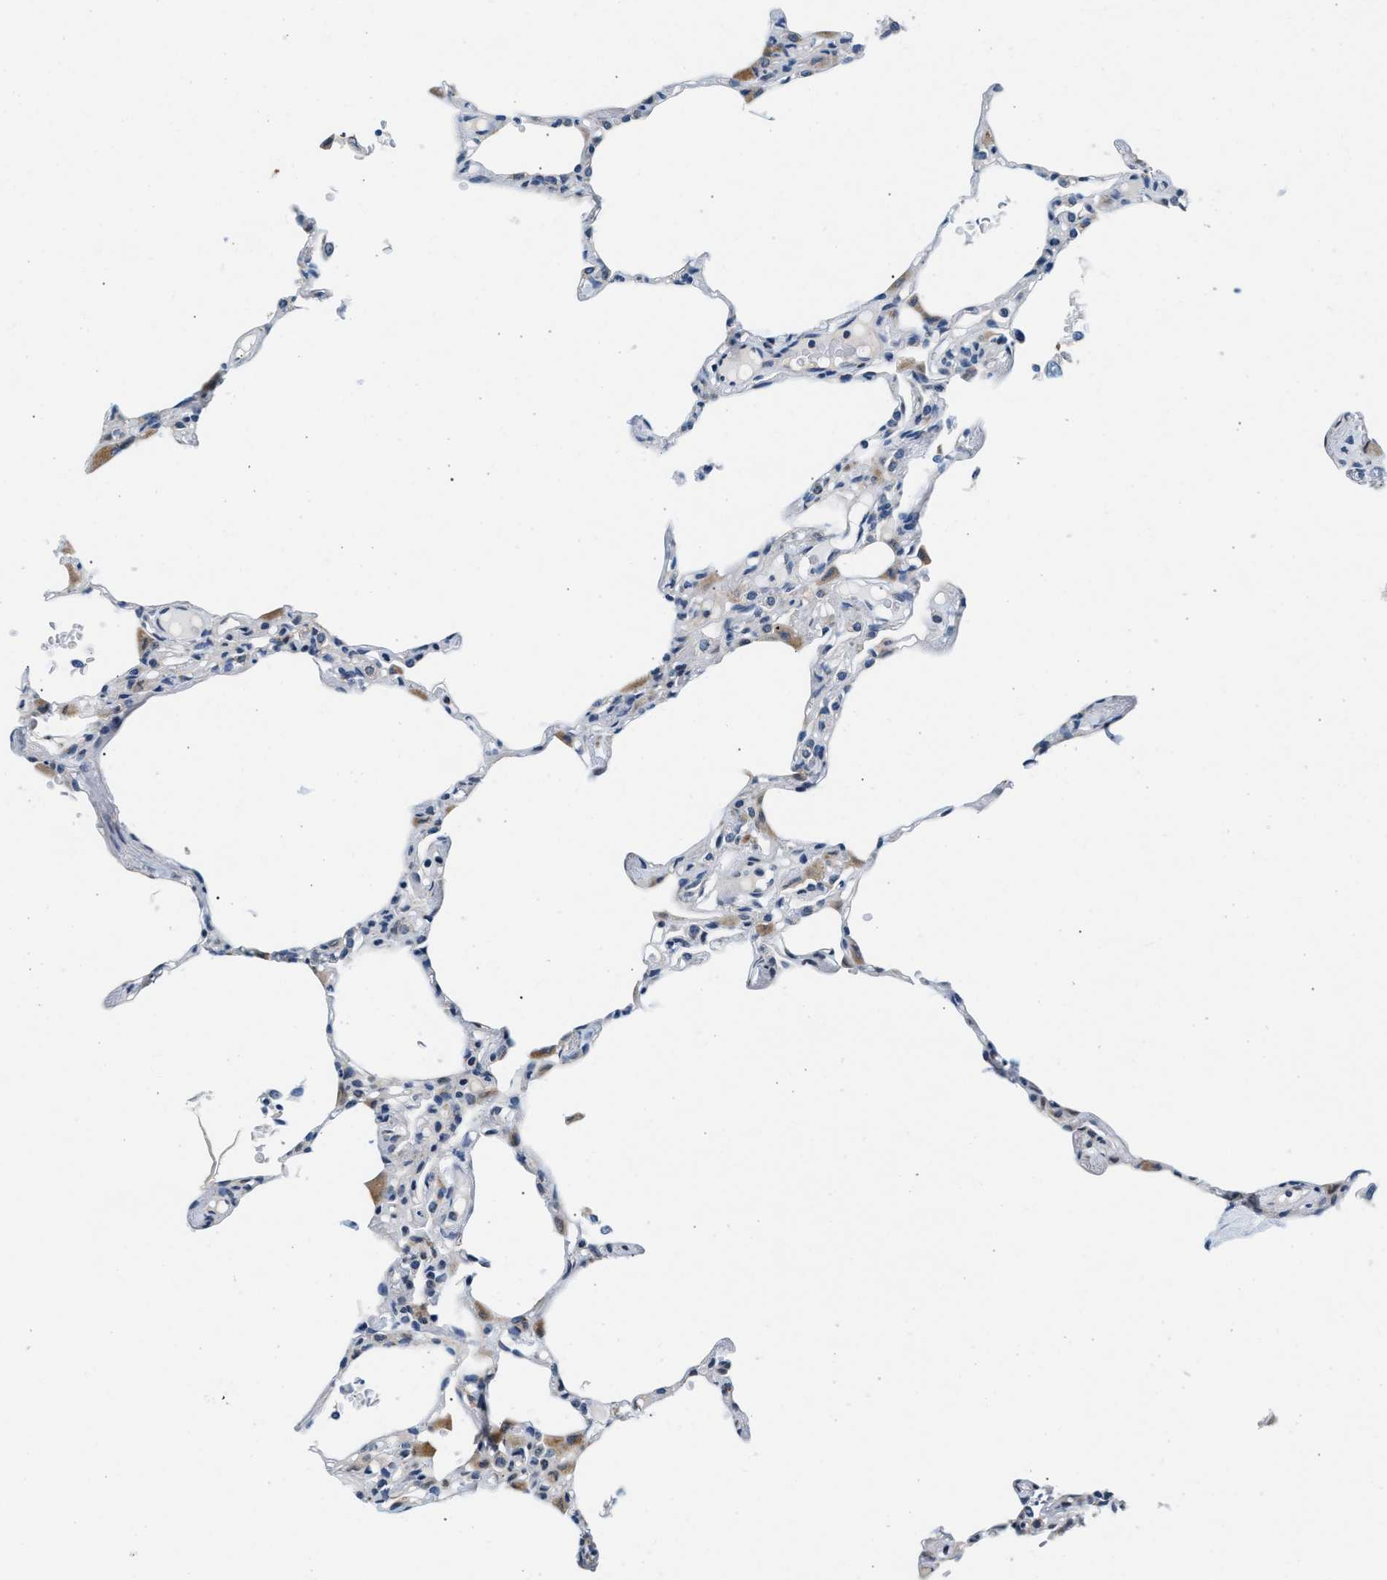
{"staining": {"intensity": "negative", "quantity": "none", "location": "none"}, "tissue": "lung", "cell_type": "Alveolar cells", "image_type": "normal", "snomed": [{"axis": "morphology", "description": "Normal tissue, NOS"}, {"axis": "topography", "description": "Lung"}], "caption": "Human lung stained for a protein using immunohistochemistry shows no positivity in alveolar cells.", "gene": "KCNMB2", "patient": {"sex": "female", "age": 49}}